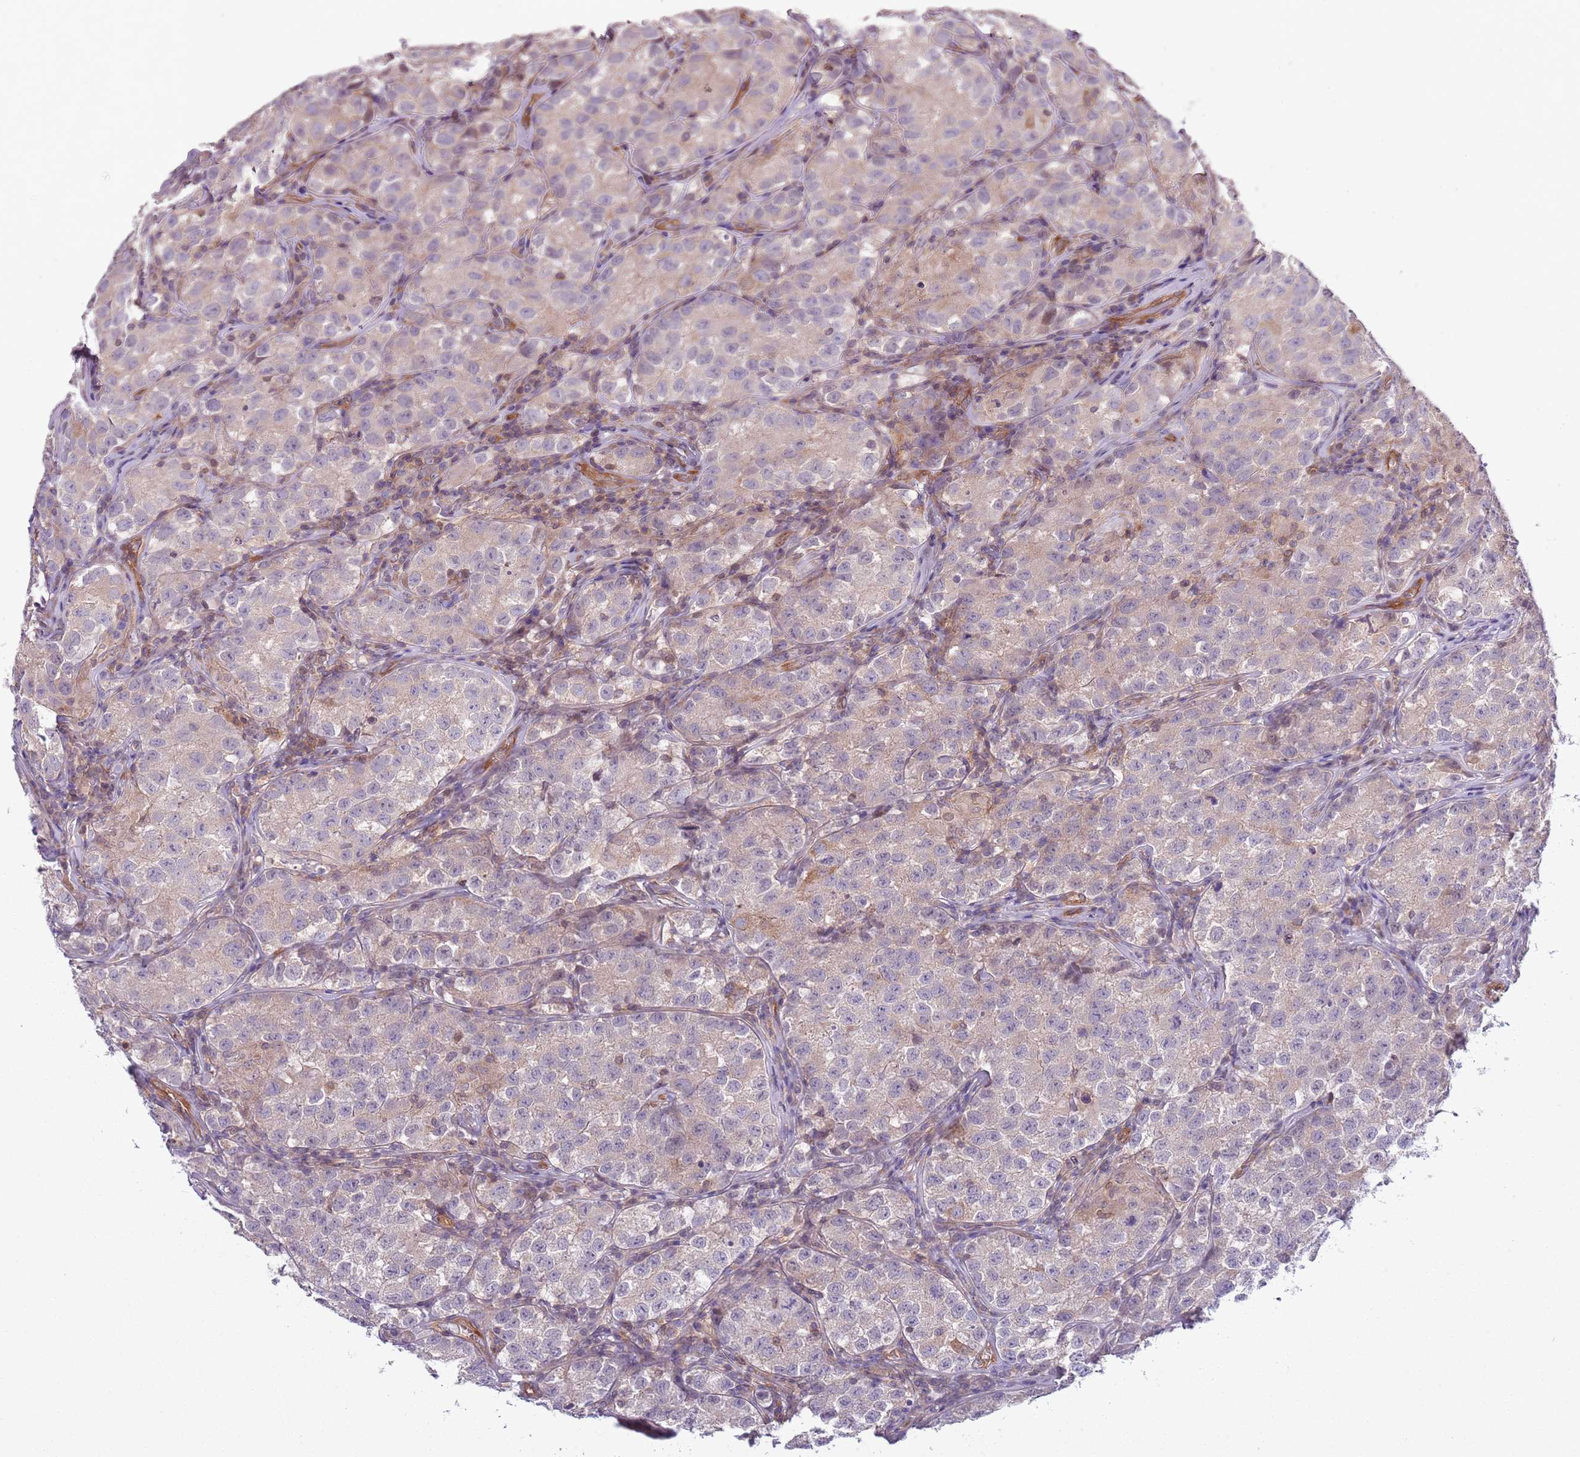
{"staining": {"intensity": "weak", "quantity": "25%-75%", "location": "cytoplasmic/membranous"}, "tissue": "testis cancer", "cell_type": "Tumor cells", "image_type": "cancer", "snomed": [{"axis": "morphology", "description": "Seminoma, NOS"}, {"axis": "morphology", "description": "Carcinoma, Embryonal, NOS"}, {"axis": "topography", "description": "Testis"}], "caption": "Human testis seminoma stained with a protein marker exhibits weak staining in tumor cells.", "gene": "LPIN2", "patient": {"sex": "male", "age": 43}}